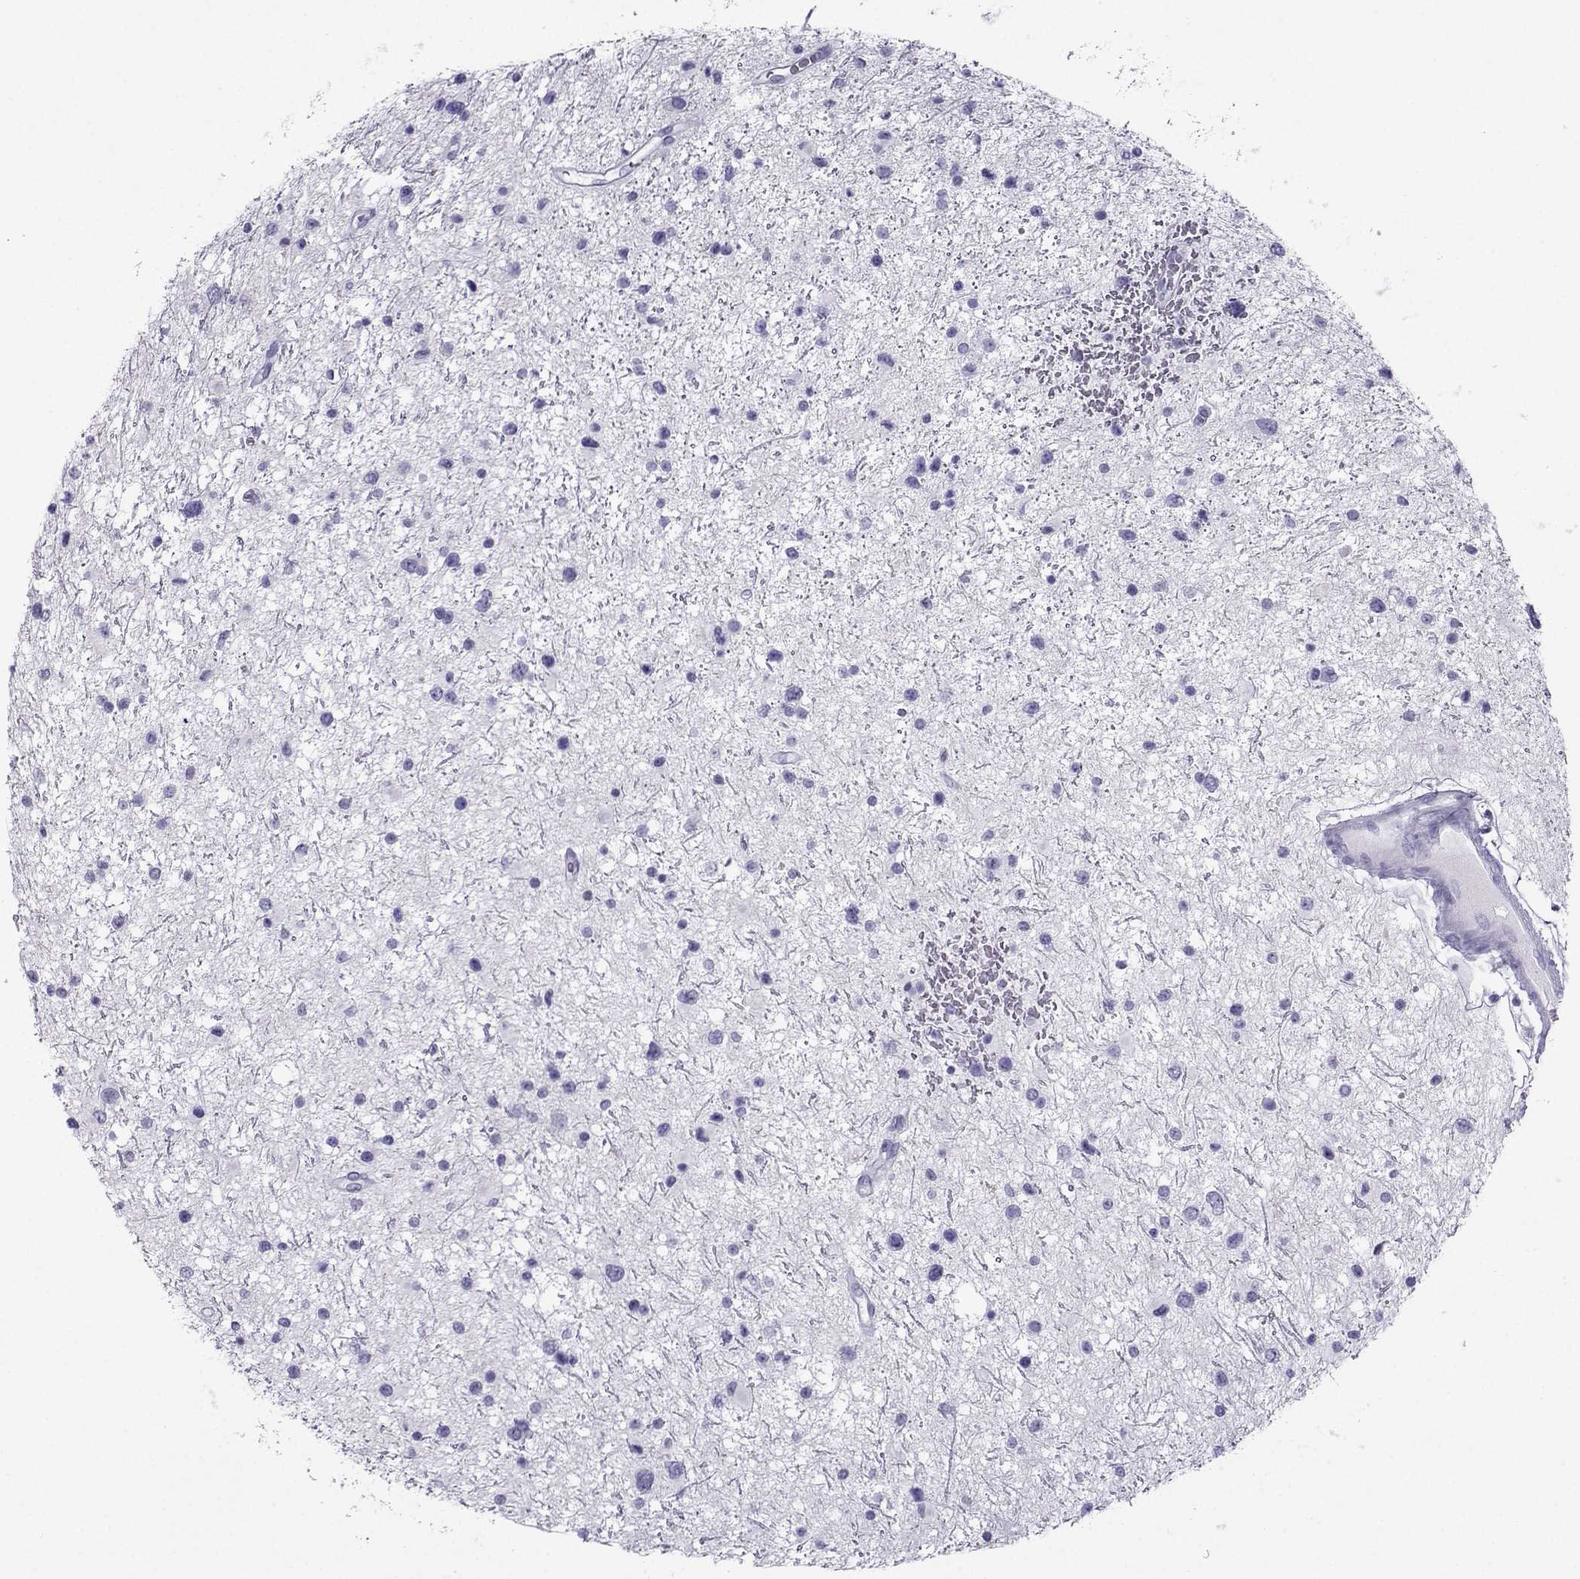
{"staining": {"intensity": "negative", "quantity": "none", "location": "none"}, "tissue": "glioma", "cell_type": "Tumor cells", "image_type": "cancer", "snomed": [{"axis": "morphology", "description": "Glioma, malignant, Low grade"}, {"axis": "topography", "description": "Brain"}], "caption": "An image of low-grade glioma (malignant) stained for a protein exhibits no brown staining in tumor cells.", "gene": "CRYBB1", "patient": {"sex": "female", "age": 32}}